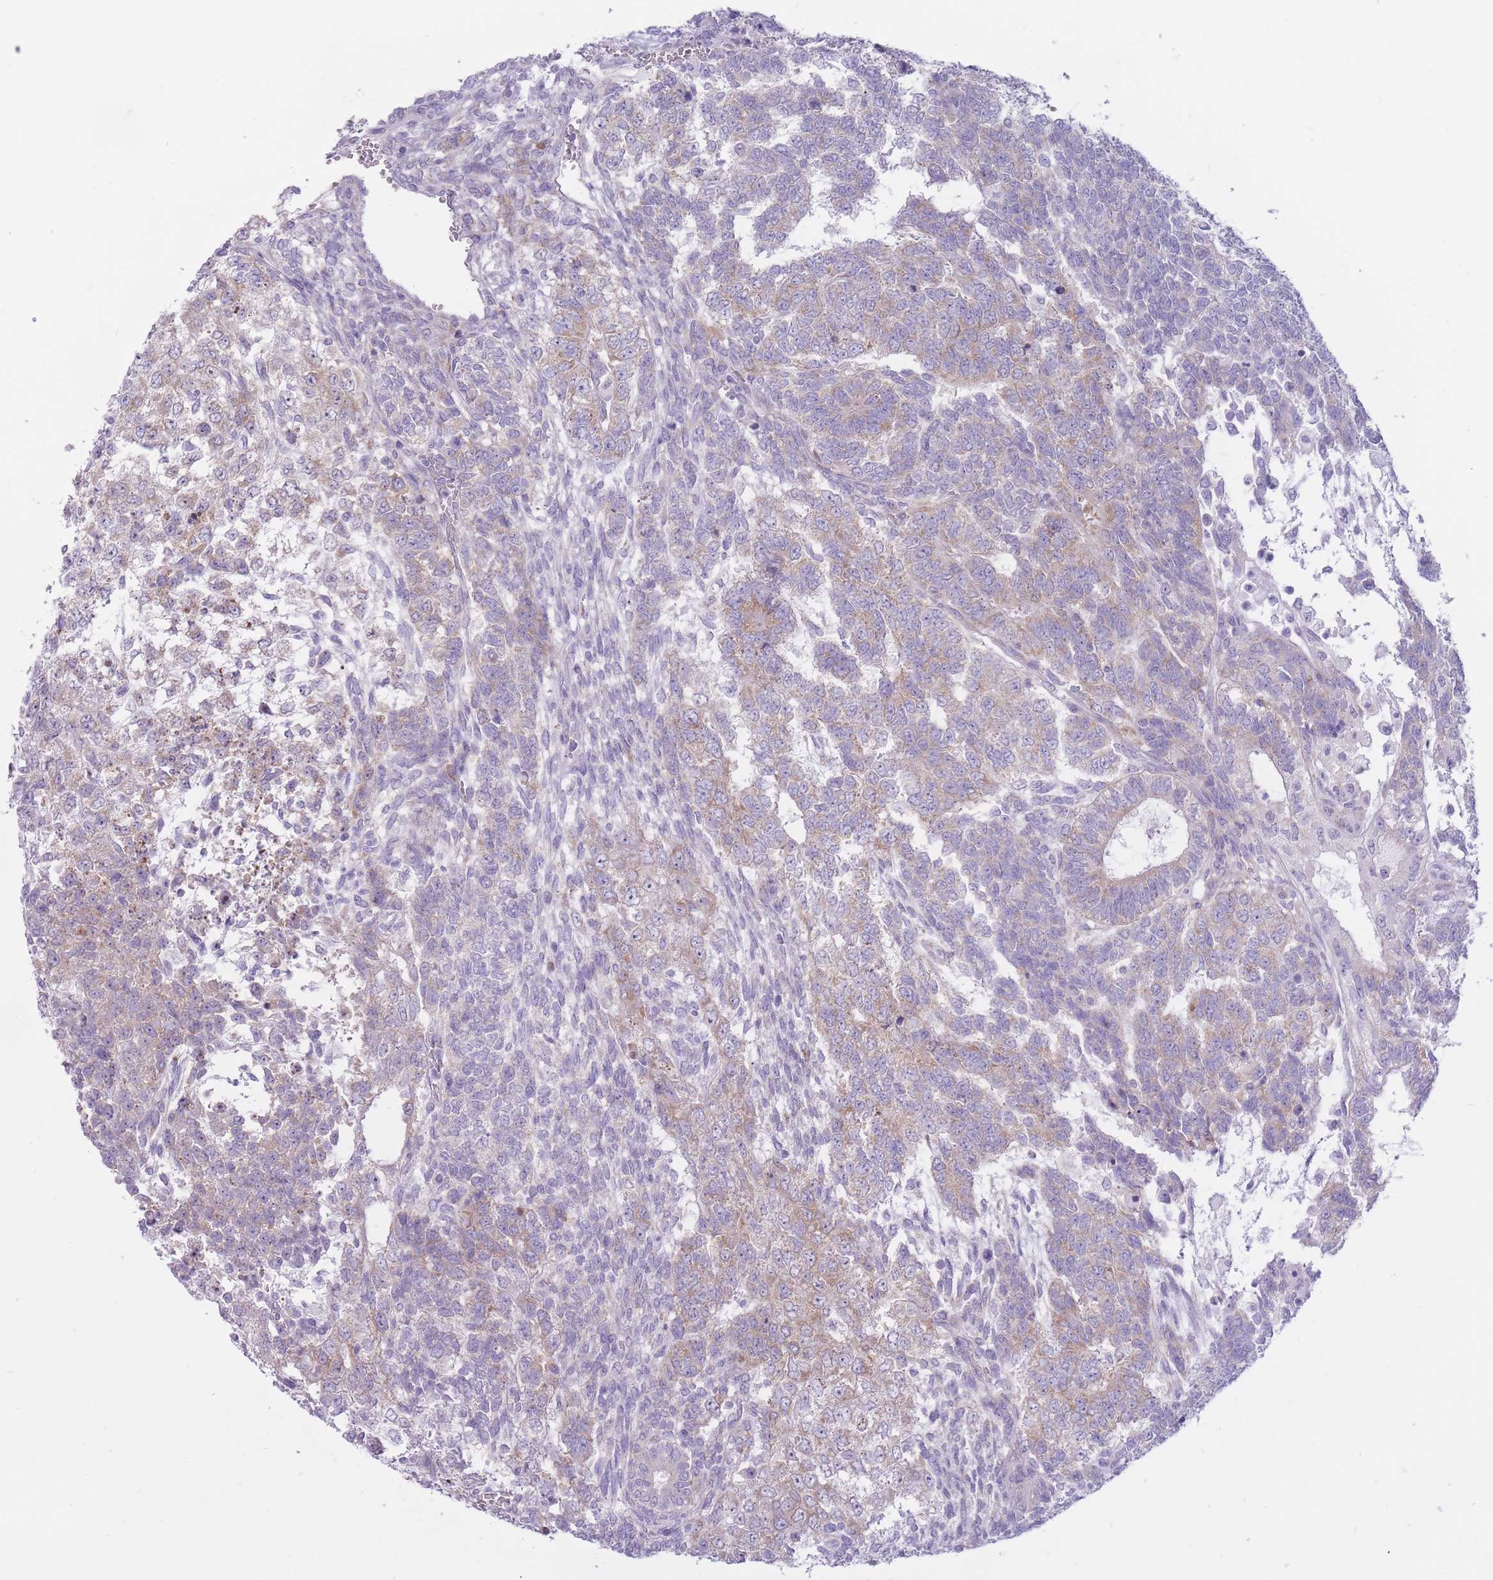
{"staining": {"intensity": "weak", "quantity": "25%-75%", "location": "cytoplasmic/membranous"}, "tissue": "testis cancer", "cell_type": "Tumor cells", "image_type": "cancer", "snomed": [{"axis": "morphology", "description": "Carcinoma, Embryonal, NOS"}, {"axis": "topography", "description": "Testis"}], "caption": "There is low levels of weak cytoplasmic/membranous positivity in tumor cells of embryonal carcinoma (testis), as demonstrated by immunohistochemical staining (brown color).", "gene": "RPL18", "patient": {"sex": "male", "age": 23}}